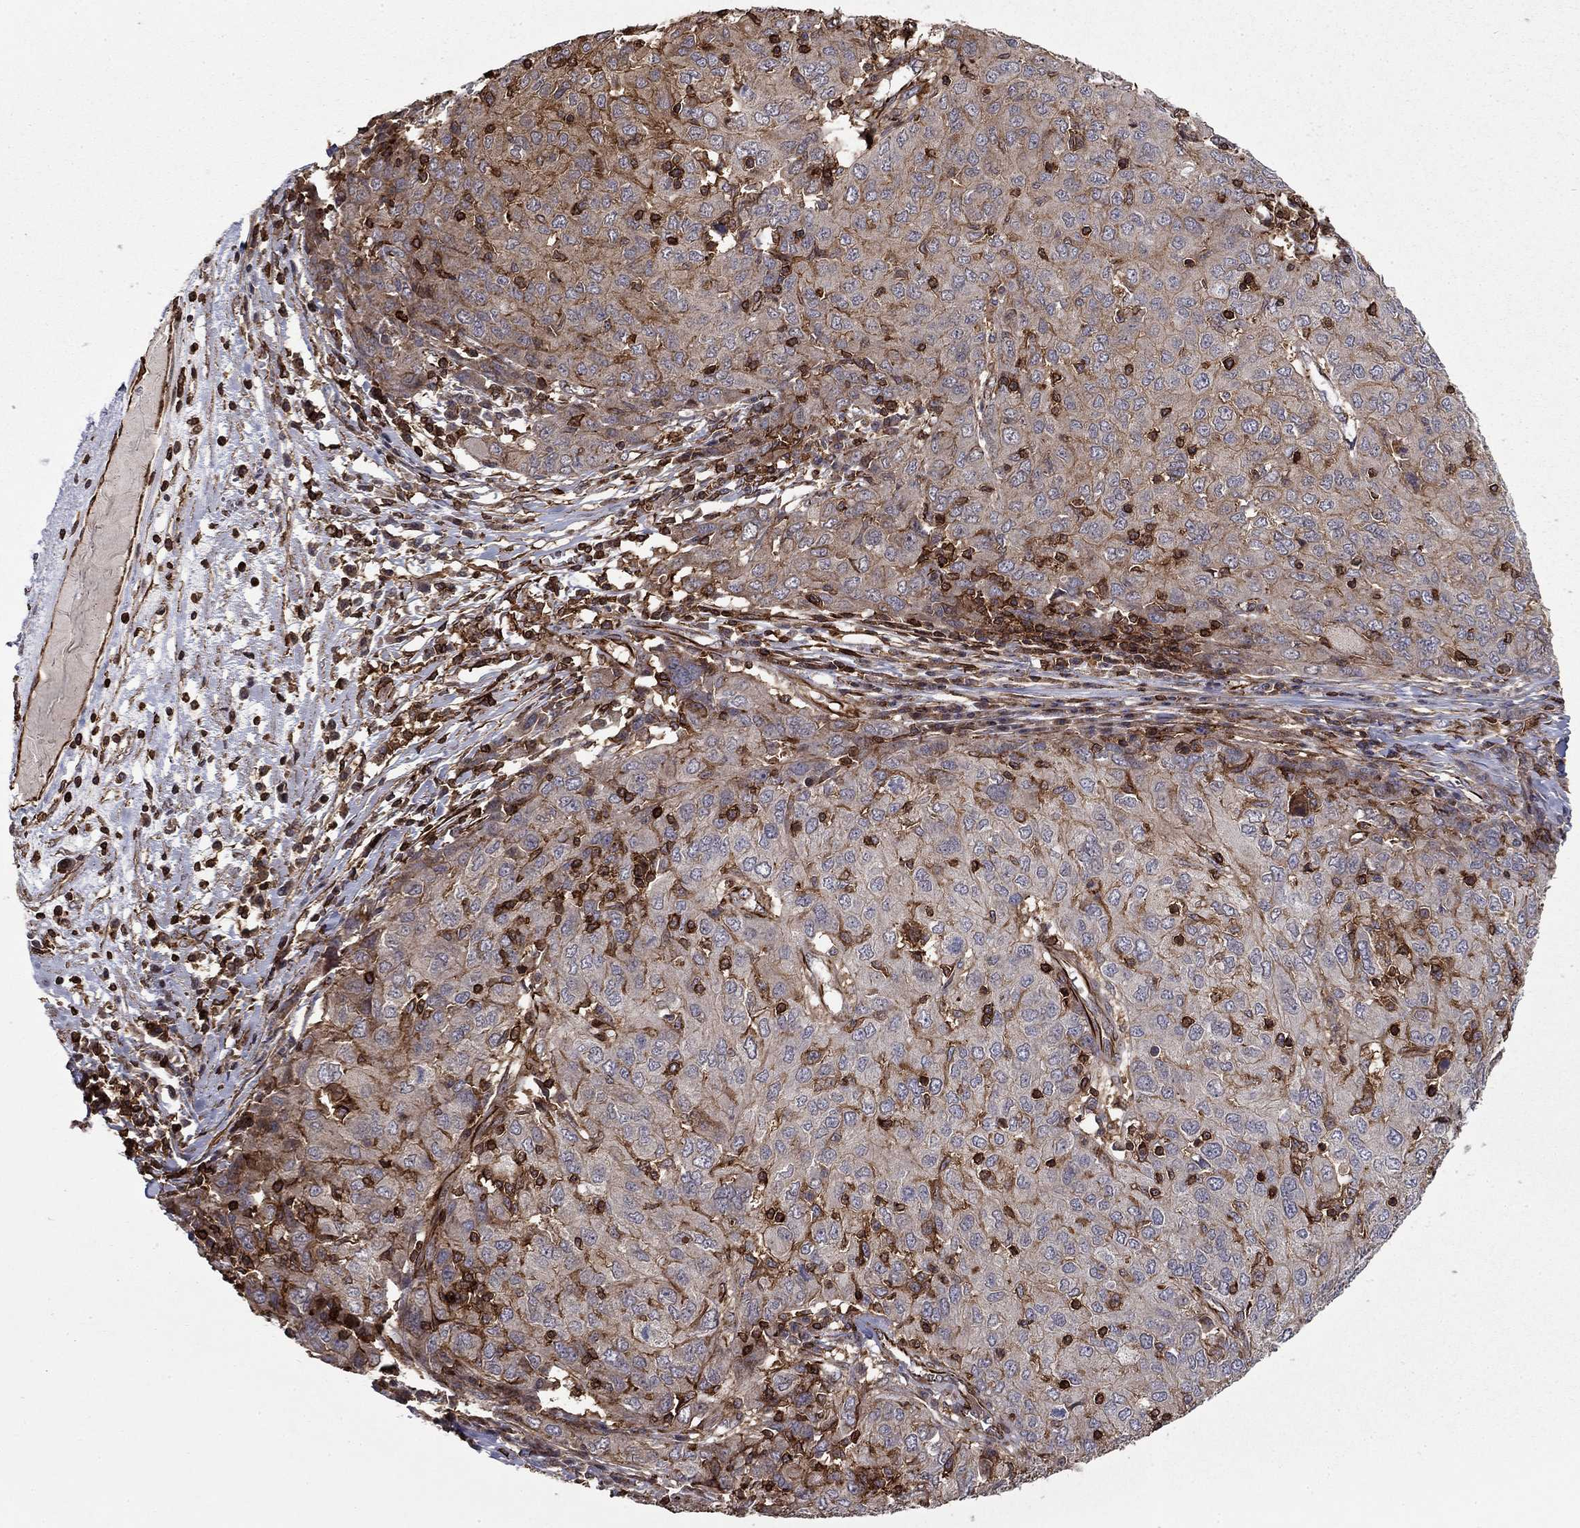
{"staining": {"intensity": "weak", "quantity": "25%-75%", "location": "cytoplasmic/membranous"}, "tissue": "ovarian cancer", "cell_type": "Tumor cells", "image_type": "cancer", "snomed": [{"axis": "morphology", "description": "Carcinoma, endometroid"}, {"axis": "topography", "description": "Ovary"}], "caption": "A micrograph of ovarian cancer stained for a protein demonstrates weak cytoplasmic/membranous brown staining in tumor cells.", "gene": "ADM", "patient": {"sex": "female", "age": 50}}